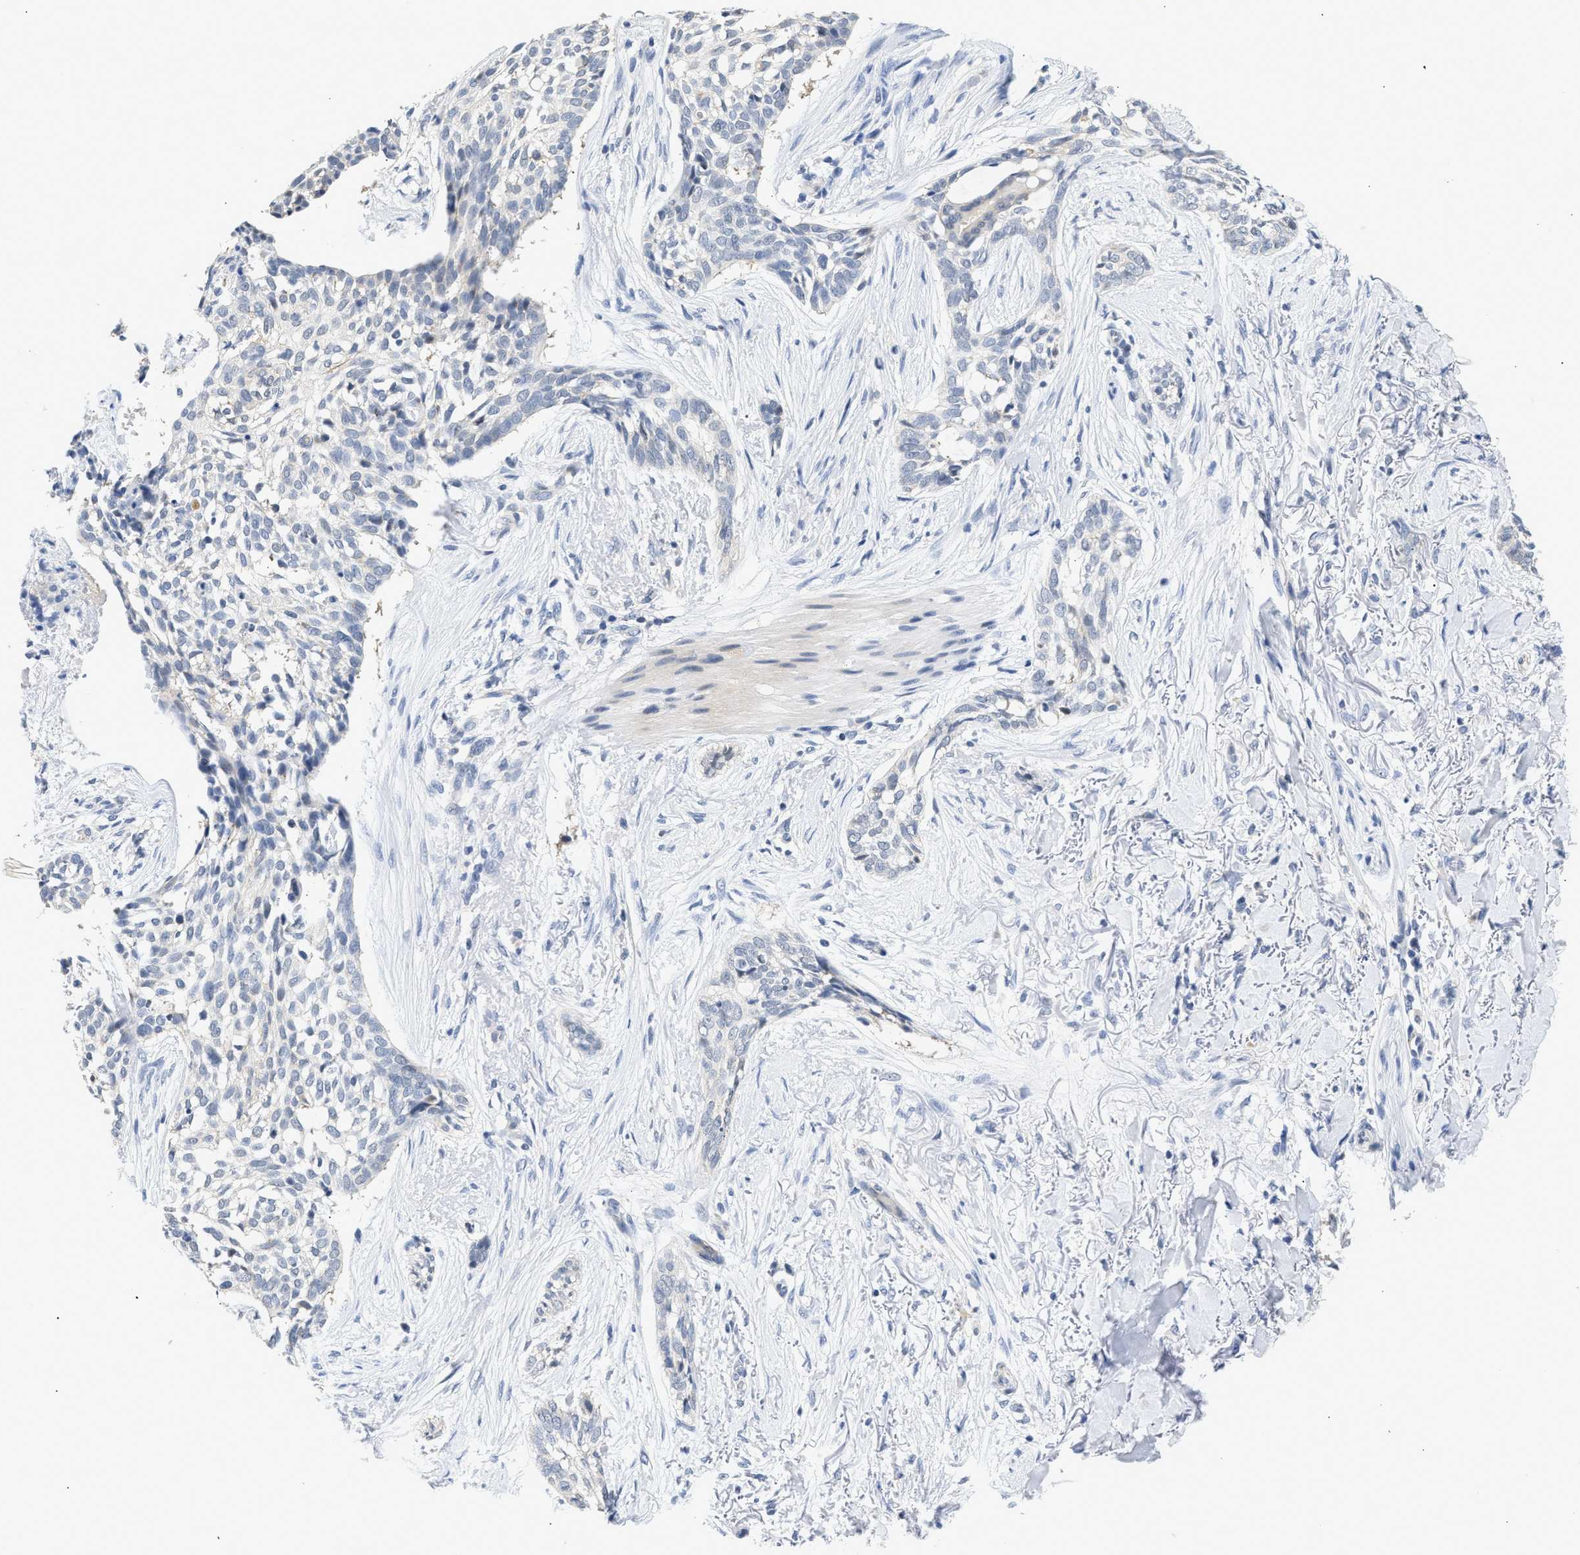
{"staining": {"intensity": "negative", "quantity": "none", "location": "none"}, "tissue": "skin cancer", "cell_type": "Tumor cells", "image_type": "cancer", "snomed": [{"axis": "morphology", "description": "Basal cell carcinoma"}, {"axis": "topography", "description": "Skin"}], "caption": "This is an IHC histopathology image of skin basal cell carcinoma. There is no staining in tumor cells.", "gene": "PPM1L", "patient": {"sex": "female", "age": 88}}